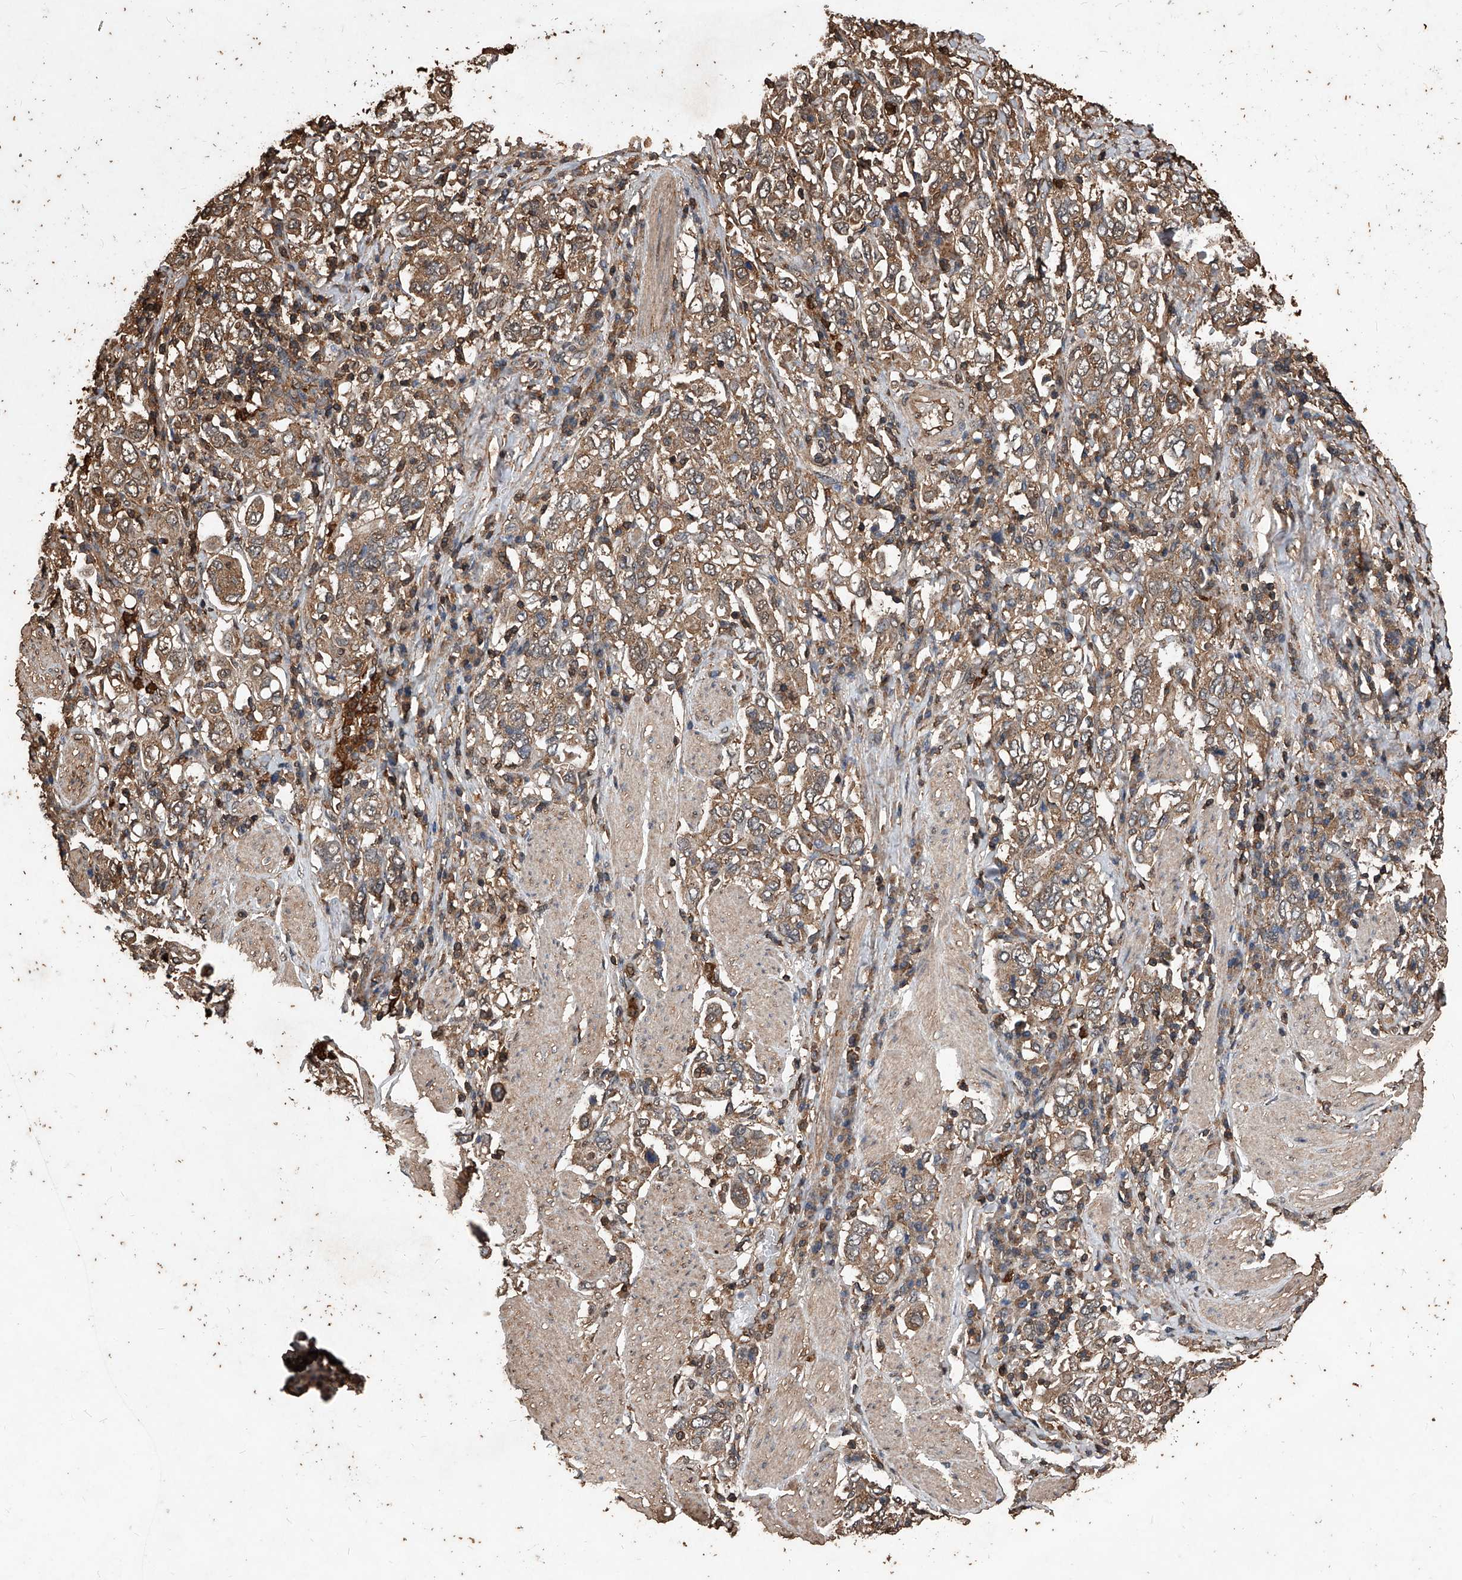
{"staining": {"intensity": "weak", "quantity": ">75%", "location": "cytoplasmic/membranous"}, "tissue": "stomach cancer", "cell_type": "Tumor cells", "image_type": "cancer", "snomed": [{"axis": "morphology", "description": "Adenocarcinoma, NOS"}, {"axis": "topography", "description": "Stomach, upper"}], "caption": "An immunohistochemistry (IHC) photomicrograph of tumor tissue is shown. Protein staining in brown shows weak cytoplasmic/membranous positivity in stomach adenocarcinoma within tumor cells.", "gene": "UCP2", "patient": {"sex": "male", "age": 62}}